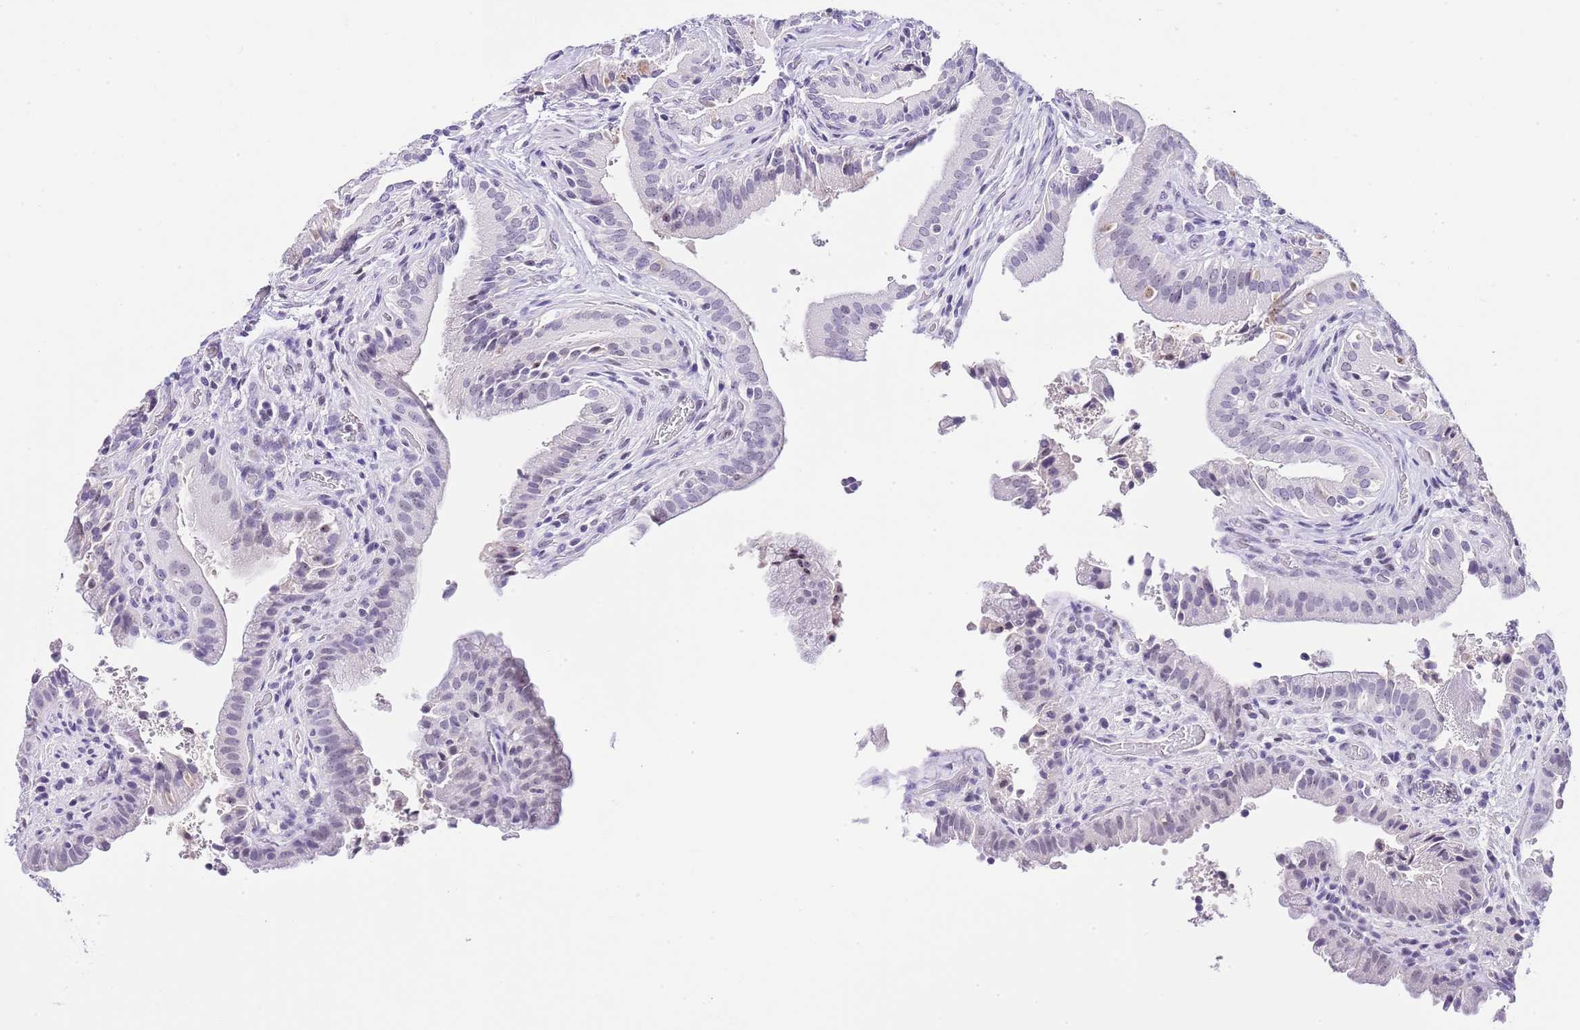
{"staining": {"intensity": "moderate", "quantity": "25%-75%", "location": "nuclear"}, "tissue": "gallbladder", "cell_type": "Glandular cells", "image_type": "normal", "snomed": [{"axis": "morphology", "description": "Normal tissue, NOS"}, {"axis": "topography", "description": "Gallbladder"}], "caption": "Glandular cells show medium levels of moderate nuclear expression in about 25%-75% of cells in benign gallbladder. Nuclei are stained in blue.", "gene": "NOP56", "patient": {"sex": "male", "age": 24}}